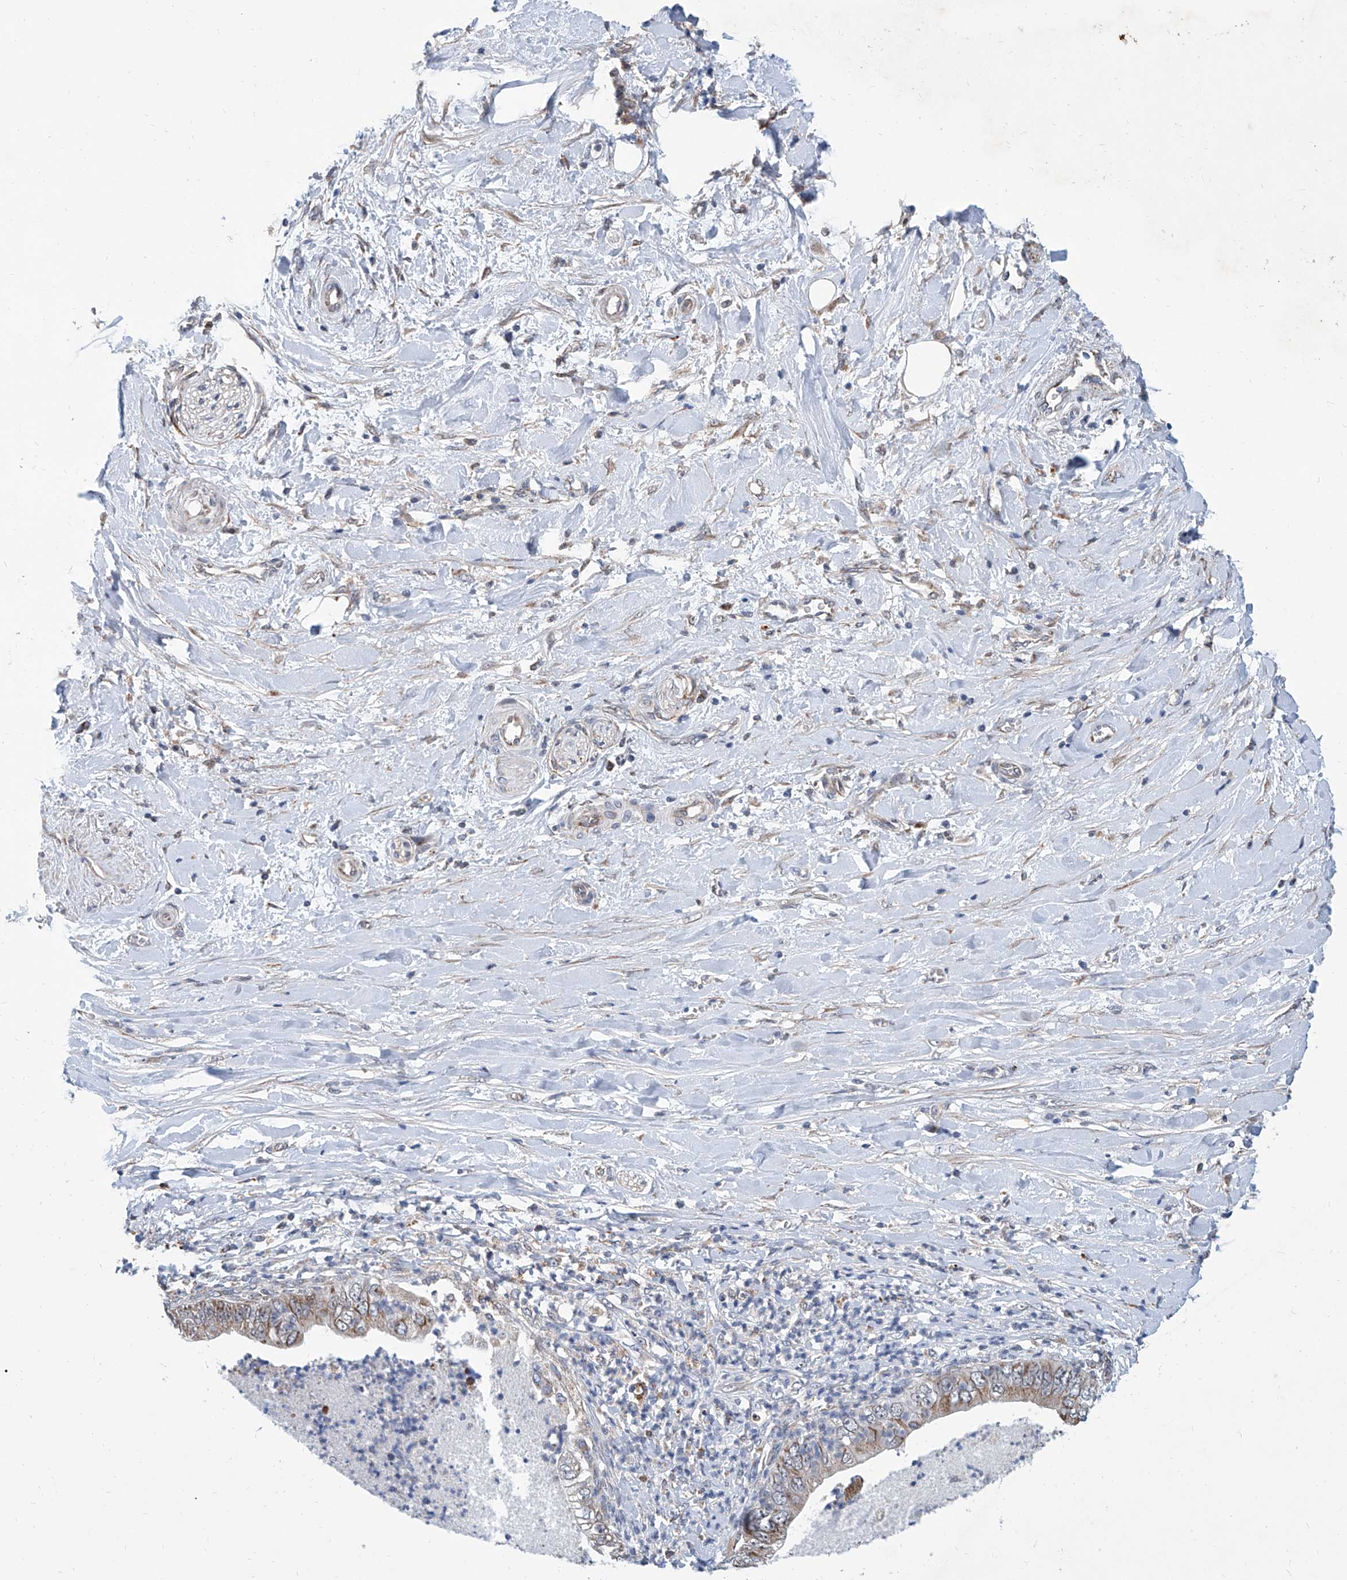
{"staining": {"intensity": "moderate", "quantity": "25%-75%", "location": "cytoplasmic/membranous"}, "tissue": "pancreatic cancer", "cell_type": "Tumor cells", "image_type": "cancer", "snomed": [{"axis": "morphology", "description": "Adenocarcinoma, NOS"}, {"axis": "topography", "description": "Pancreas"}], "caption": "Adenocarcinoma (pancreatic) was stained to show a protein in brown. There is medium levels of moderate cytoplasmic/membranous expression in approximately 25%-75% of tumor cells.", "gene": "USP48", "patient": {"sex": "female", "age": 78}}